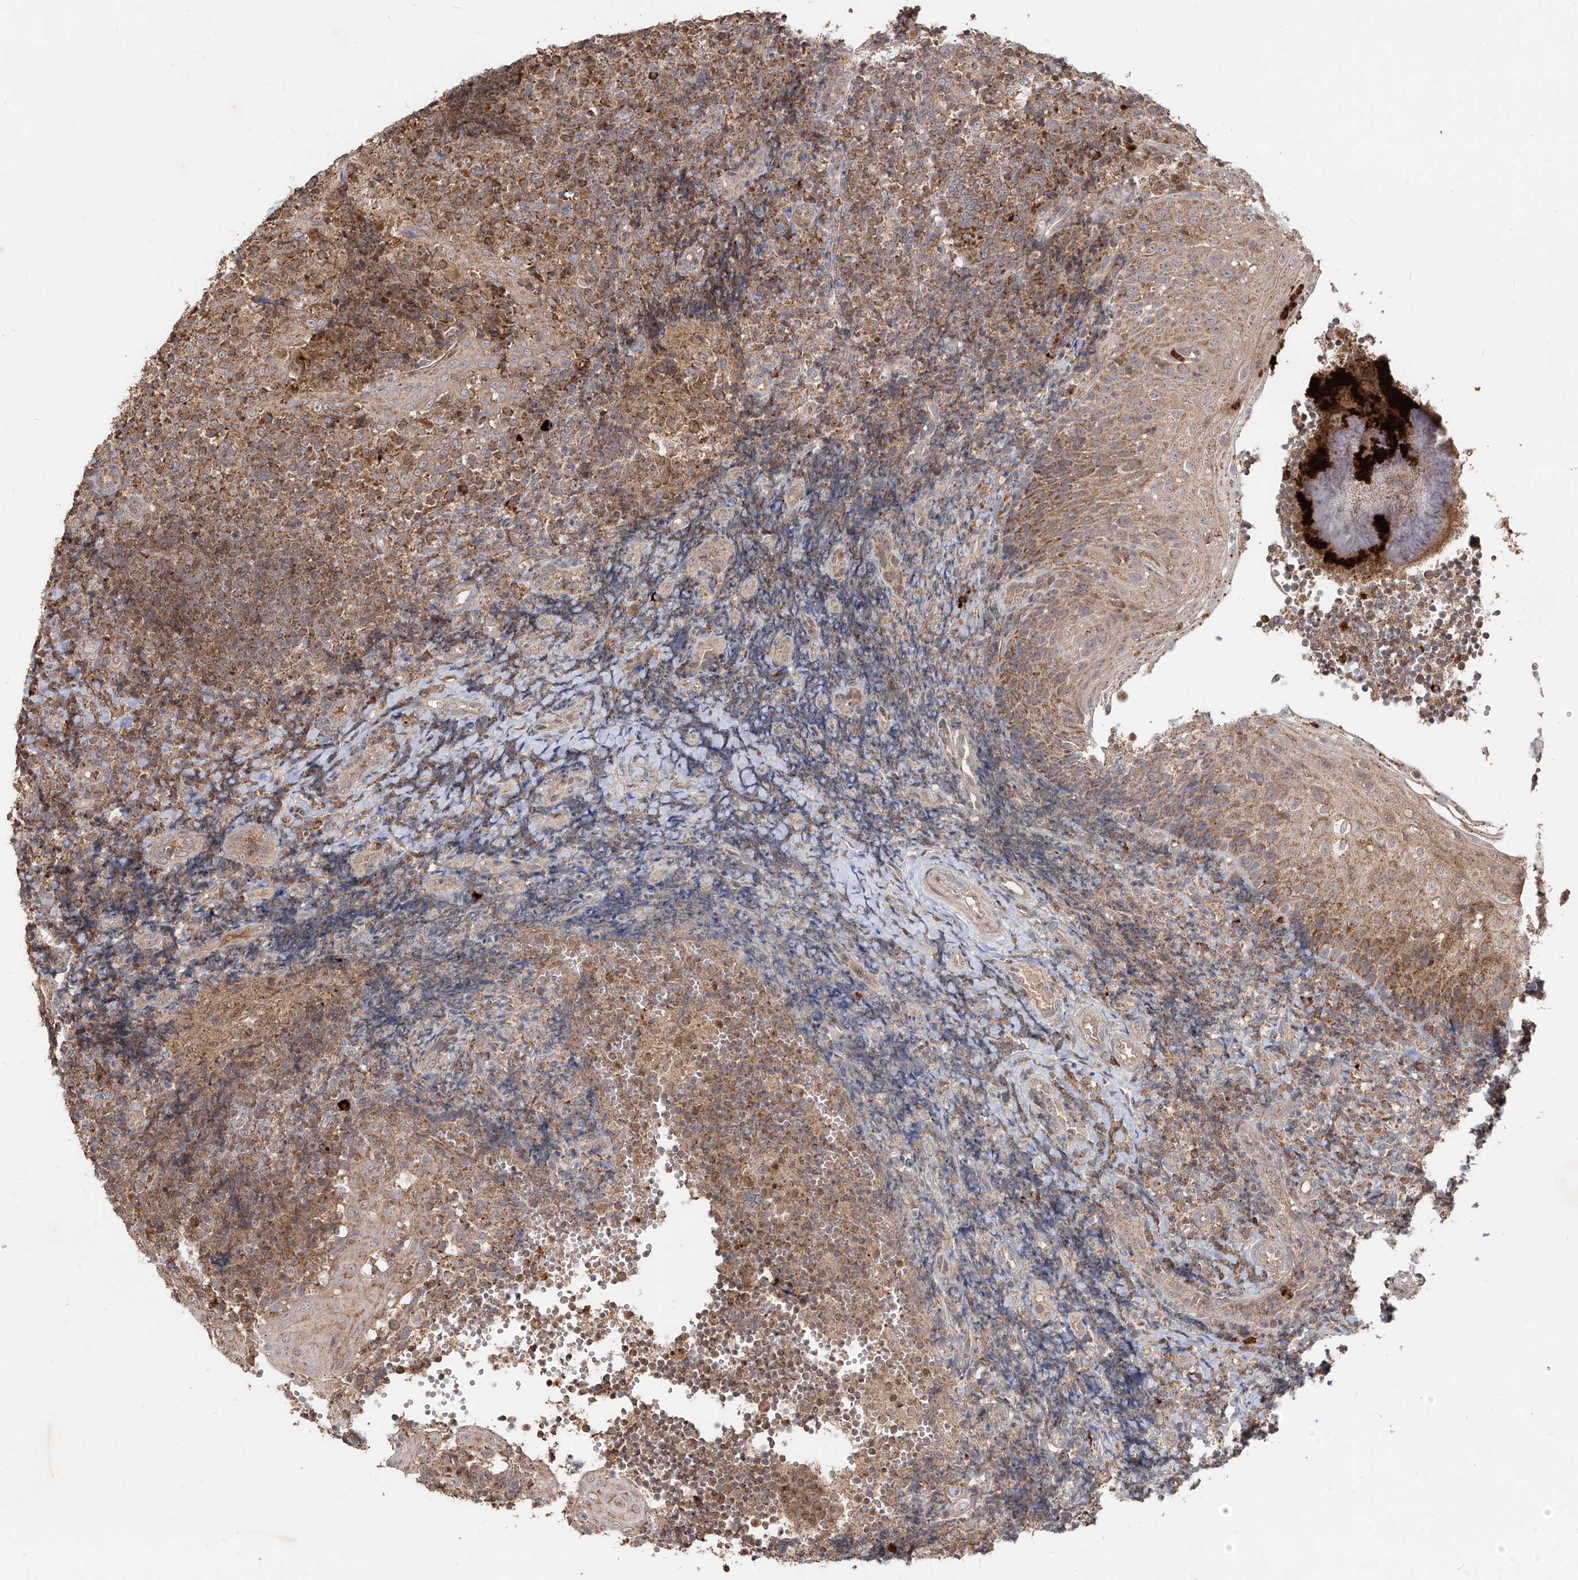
{"staining": {"intensity": "moderate", "quantity": ">75%", "location": "cytoplasmic/membranous"}, "tissue": "tonsil", "cell_type": "Germinal center cells", "image_type": "normal", "snomed": [{"axis": "morphology", "description": "Normal tissue, NOS"}, {"axis": "topography", "description": "Tonsil"}], "caption": "Tonsil stained with DAB (3,3'-diaminobenzidine) immunohistochemistry displays medium levels of moderate cytoplasmic/membranous positivity in about >75% of germinal center cells. The staining is performed using DAB (3,3'-diaminobenzidine) brown chromogen to label protein expression. The nuclei are counter-stained blue using hematoxylin.", "gene": "AIM2", "patient": {"sex": "female", "age": 40}}